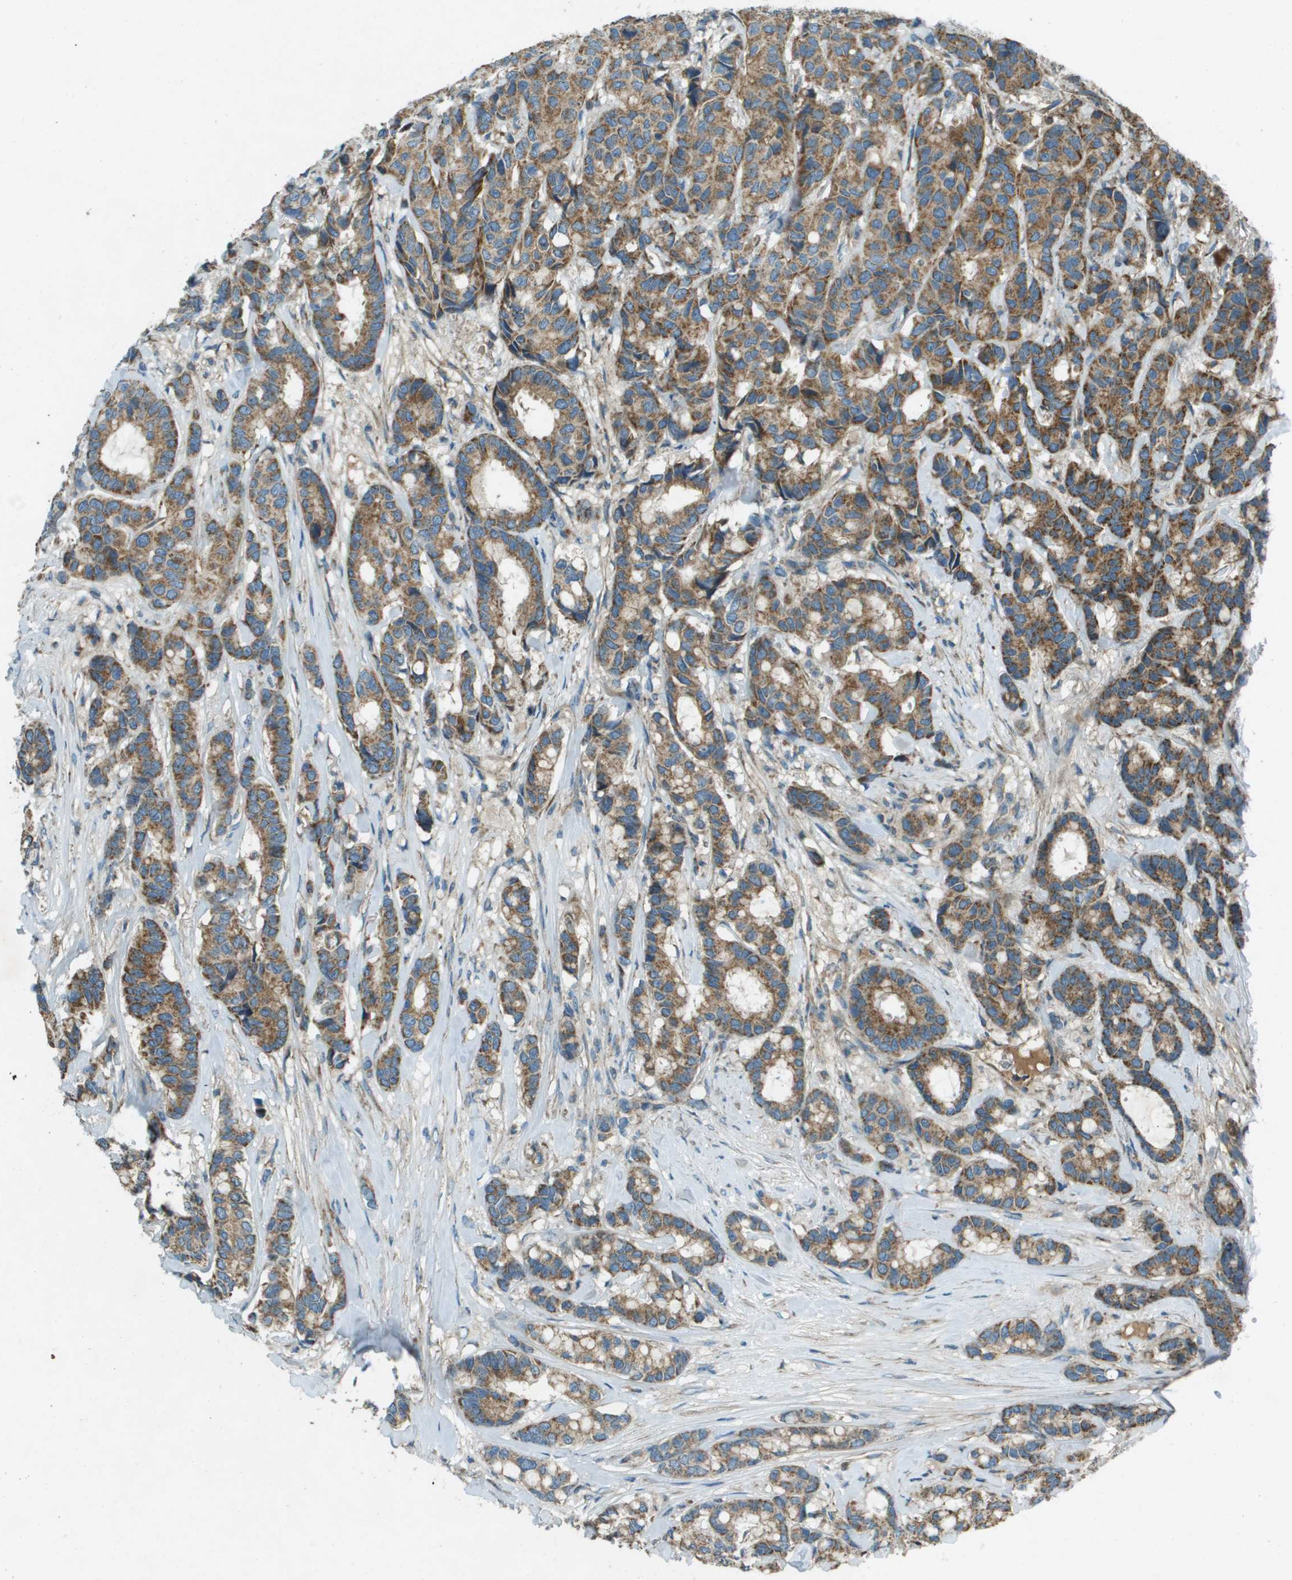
{"staining": {"intensity": "moderate", "quantity": ">75%", "location": "cytoplasmic/membranous"}, "tissue": "breast cancer", "cell_type": "Tumor cells", "image_type": "cancer", "snomed": [{"axis": "morphology", "description": "Duct carcinoma"}, {"axis": "topography", "description": "Breast"}], "caption": "Immunohistochemical staining of breast cancer exhibits moderate cytoplasmic/membranous protein positivity in about >75% of tumor cells.", "gene": "MIGA1", "patient": {"sex": "female", "age": 87}}